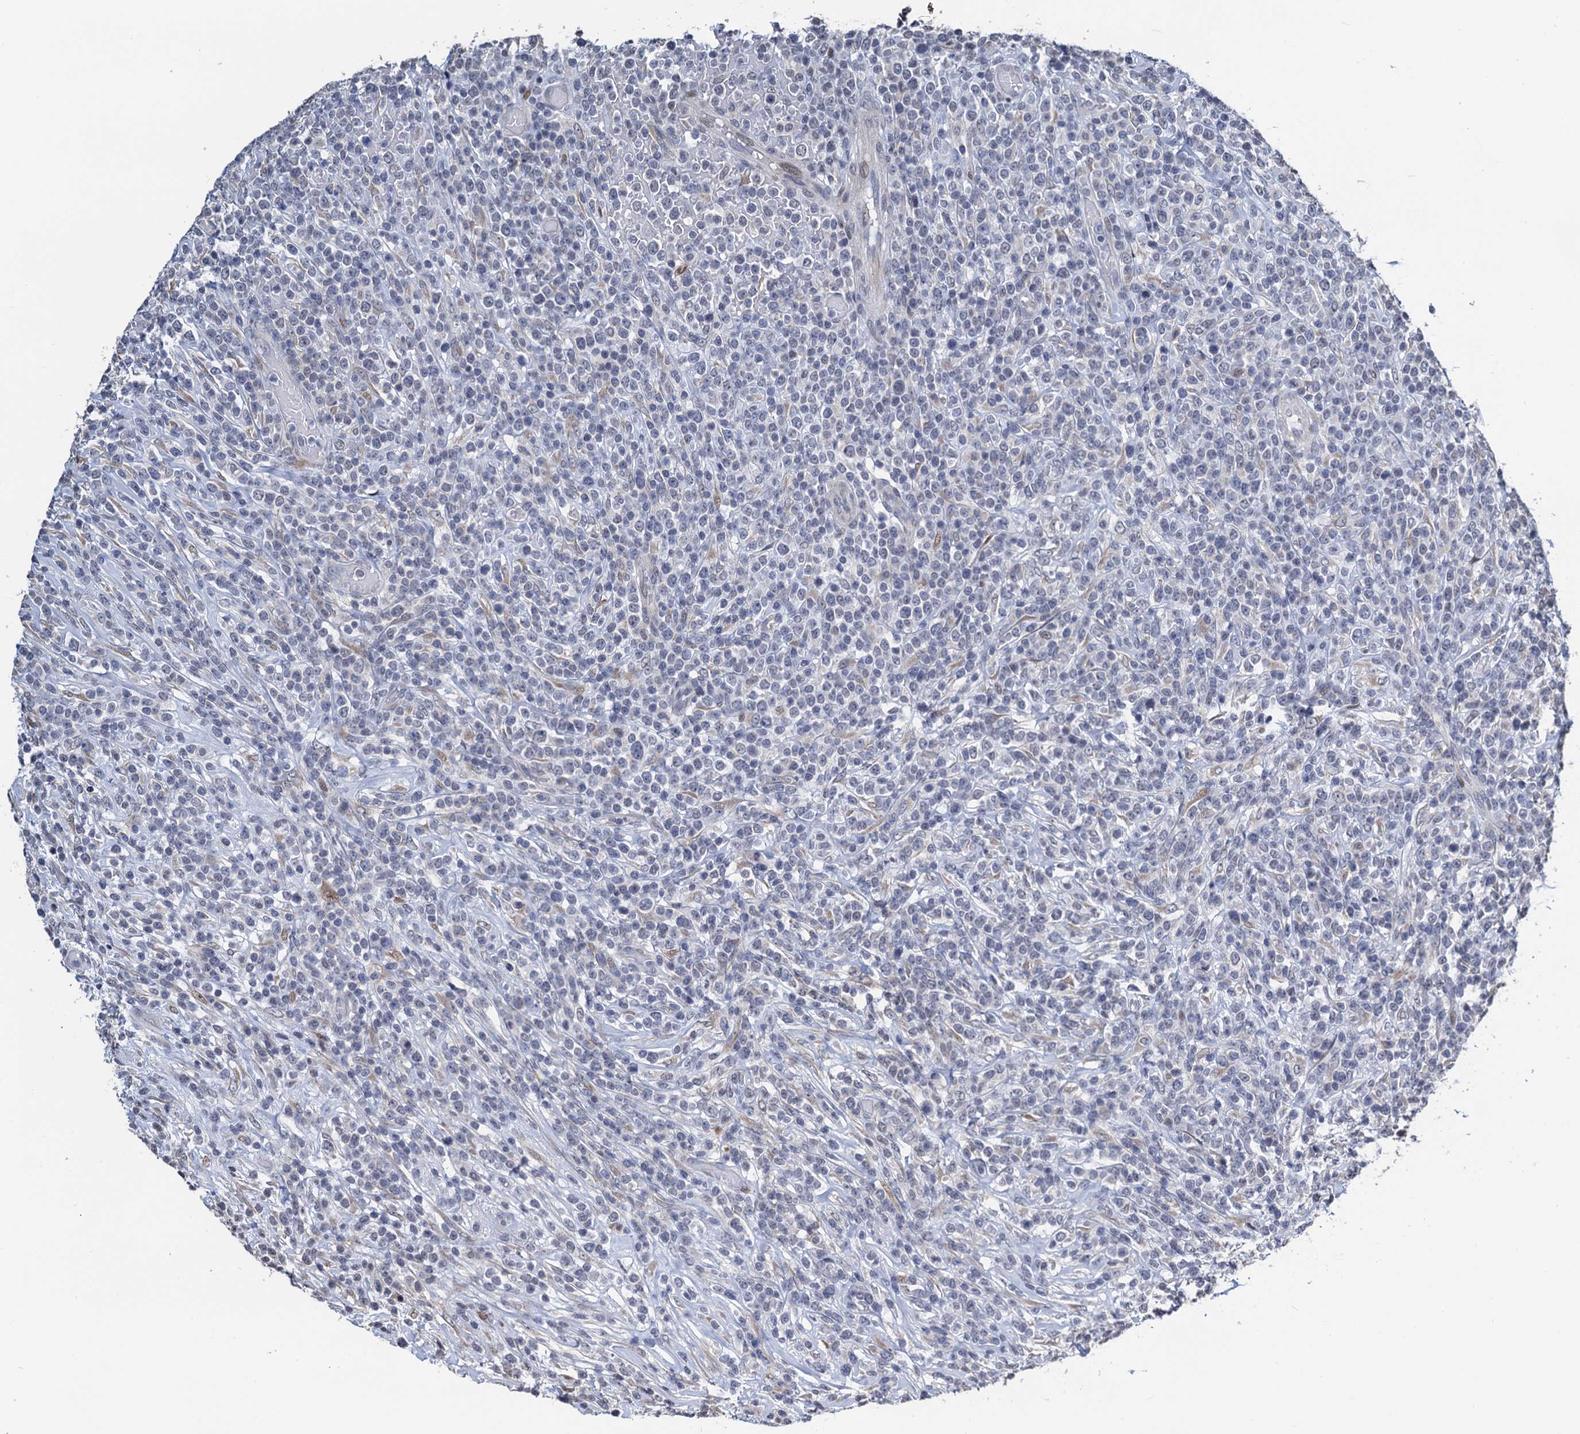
{"staining": {"intensity": "negative", "quantity": "none", "location": "none"}, "tissue": "lymphoma", "cell_type": "Tumor cells", "image_type": "cancer", "snomed": [{"axis": "morphology", "description": "Malignant lymphoma, non-Hodgkin's type, High grade"}, {"axis": "topography", "description": "Colon"}], "caption": "Tumor cells are negative for brown protein staining in lymphoma.", "gene": "FAM222A", "patient": {"sex": "female", "age": 53}}